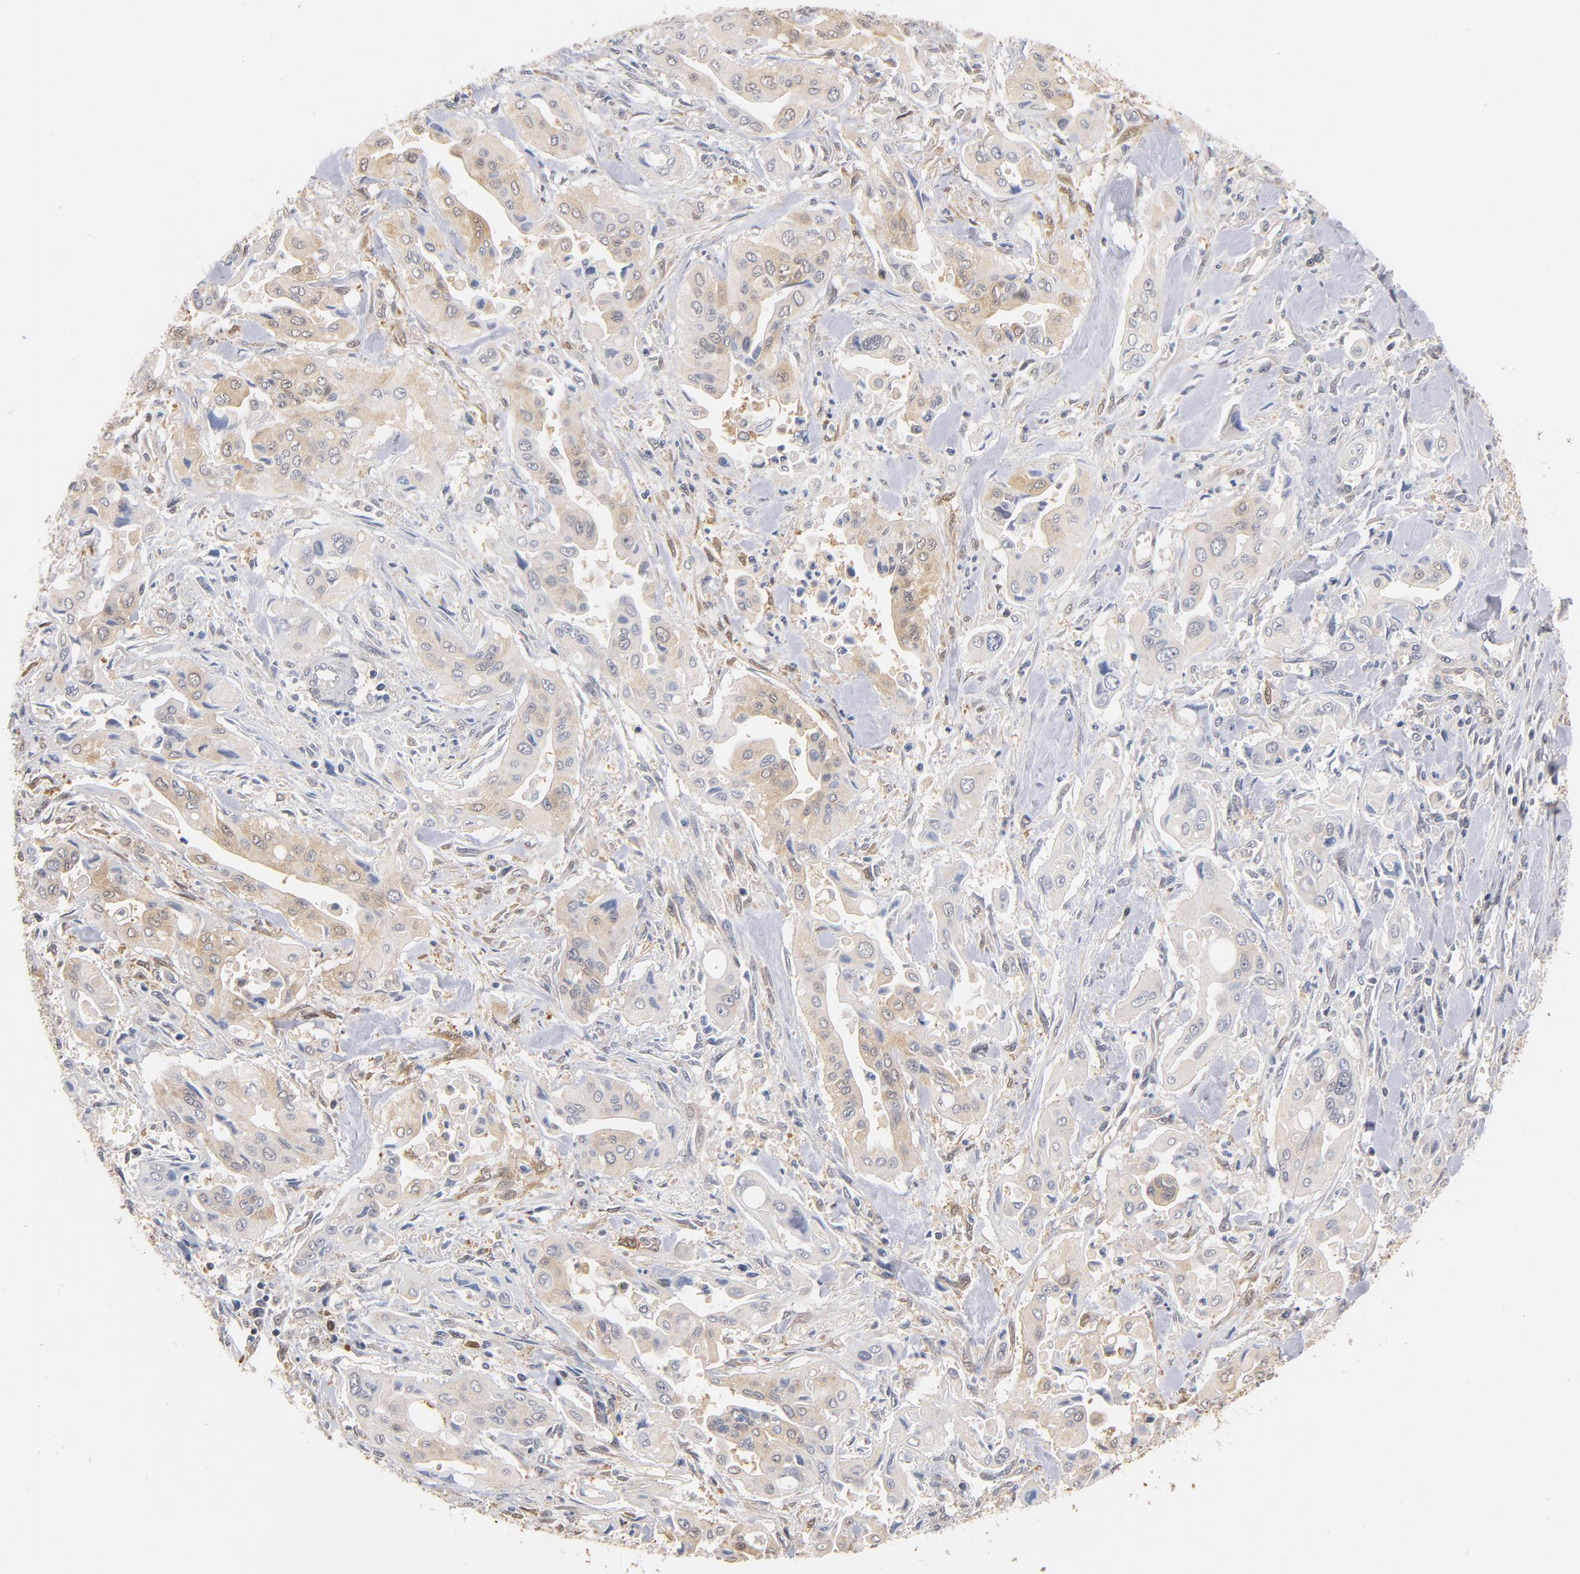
{"staining": {"intensity": "weak", "quantity": "25%-75%", "location": "cytoplasmic/membranous"}, "tissue": "pancreatic cancer", "cell_type": "Tumor cells", "image_type": "cancer", "snomed": [{"axis": "morphology", "description": "Adenocarcinoma, NOS"}, {"axis": "topography", "description": "Pancreas"}], "caption": "Immunohistochemical staining of pancreatic cancer (adenocarcinoma) exhibits low levels of weak cytoplasmic/membranous expression in about 25%-75% of tumor cells.", "gene": "MIF", "patient": {"sex": "male", "age": 77}}